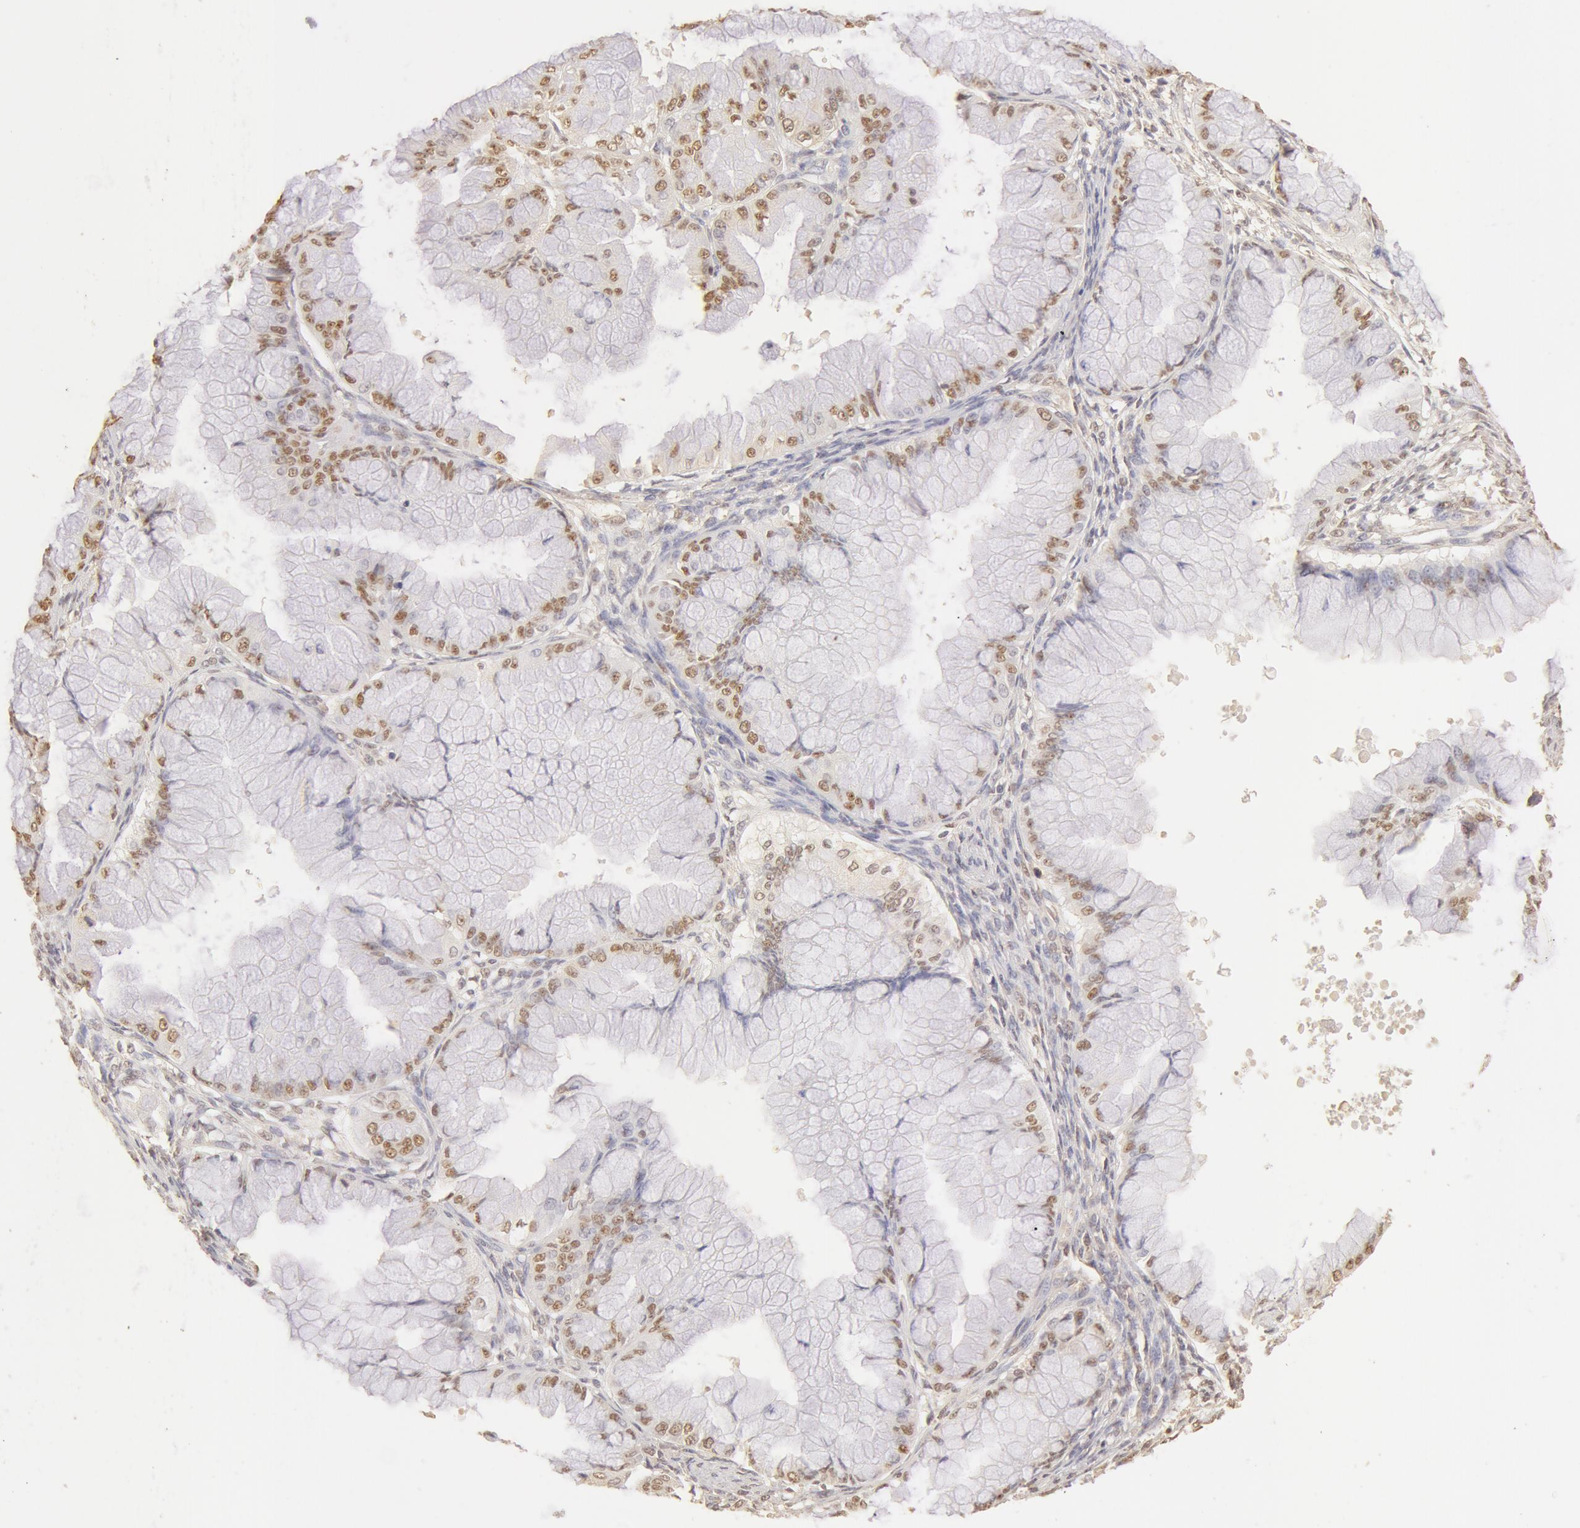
{"staining": {"intensity": "moderate", "quantity": ">75%", "location": "cytoplasmic/membranous,nuclear"}, "tissue": "ovarian cancer", "cell_type": "Tumor cells", "image_type": "cancer", "snomed": [{"axis": "morphology", "description": "Cystadenocarcinoma, mucinous, NOS"}, {"axis": "topography", "description": "Ovary"}], "caption": "Immunohistochemistry staining of ovarian cancer (mucinous cystadenocarcinoma), which shows medium levels of moderate cytoplasmic/membranous and nuclear staining in about >75% of tumor cells indicating moderate cytoplasmic/membranous and nuclear protein expression. The staining was performed using DAB (3,3'-diaminobenzidine) (brown) for protein detection and nuclei were counterstained in hematoxylin (blue).", "gene": "SNRNP70", "patient": {"sex": "female", "age": 63}}